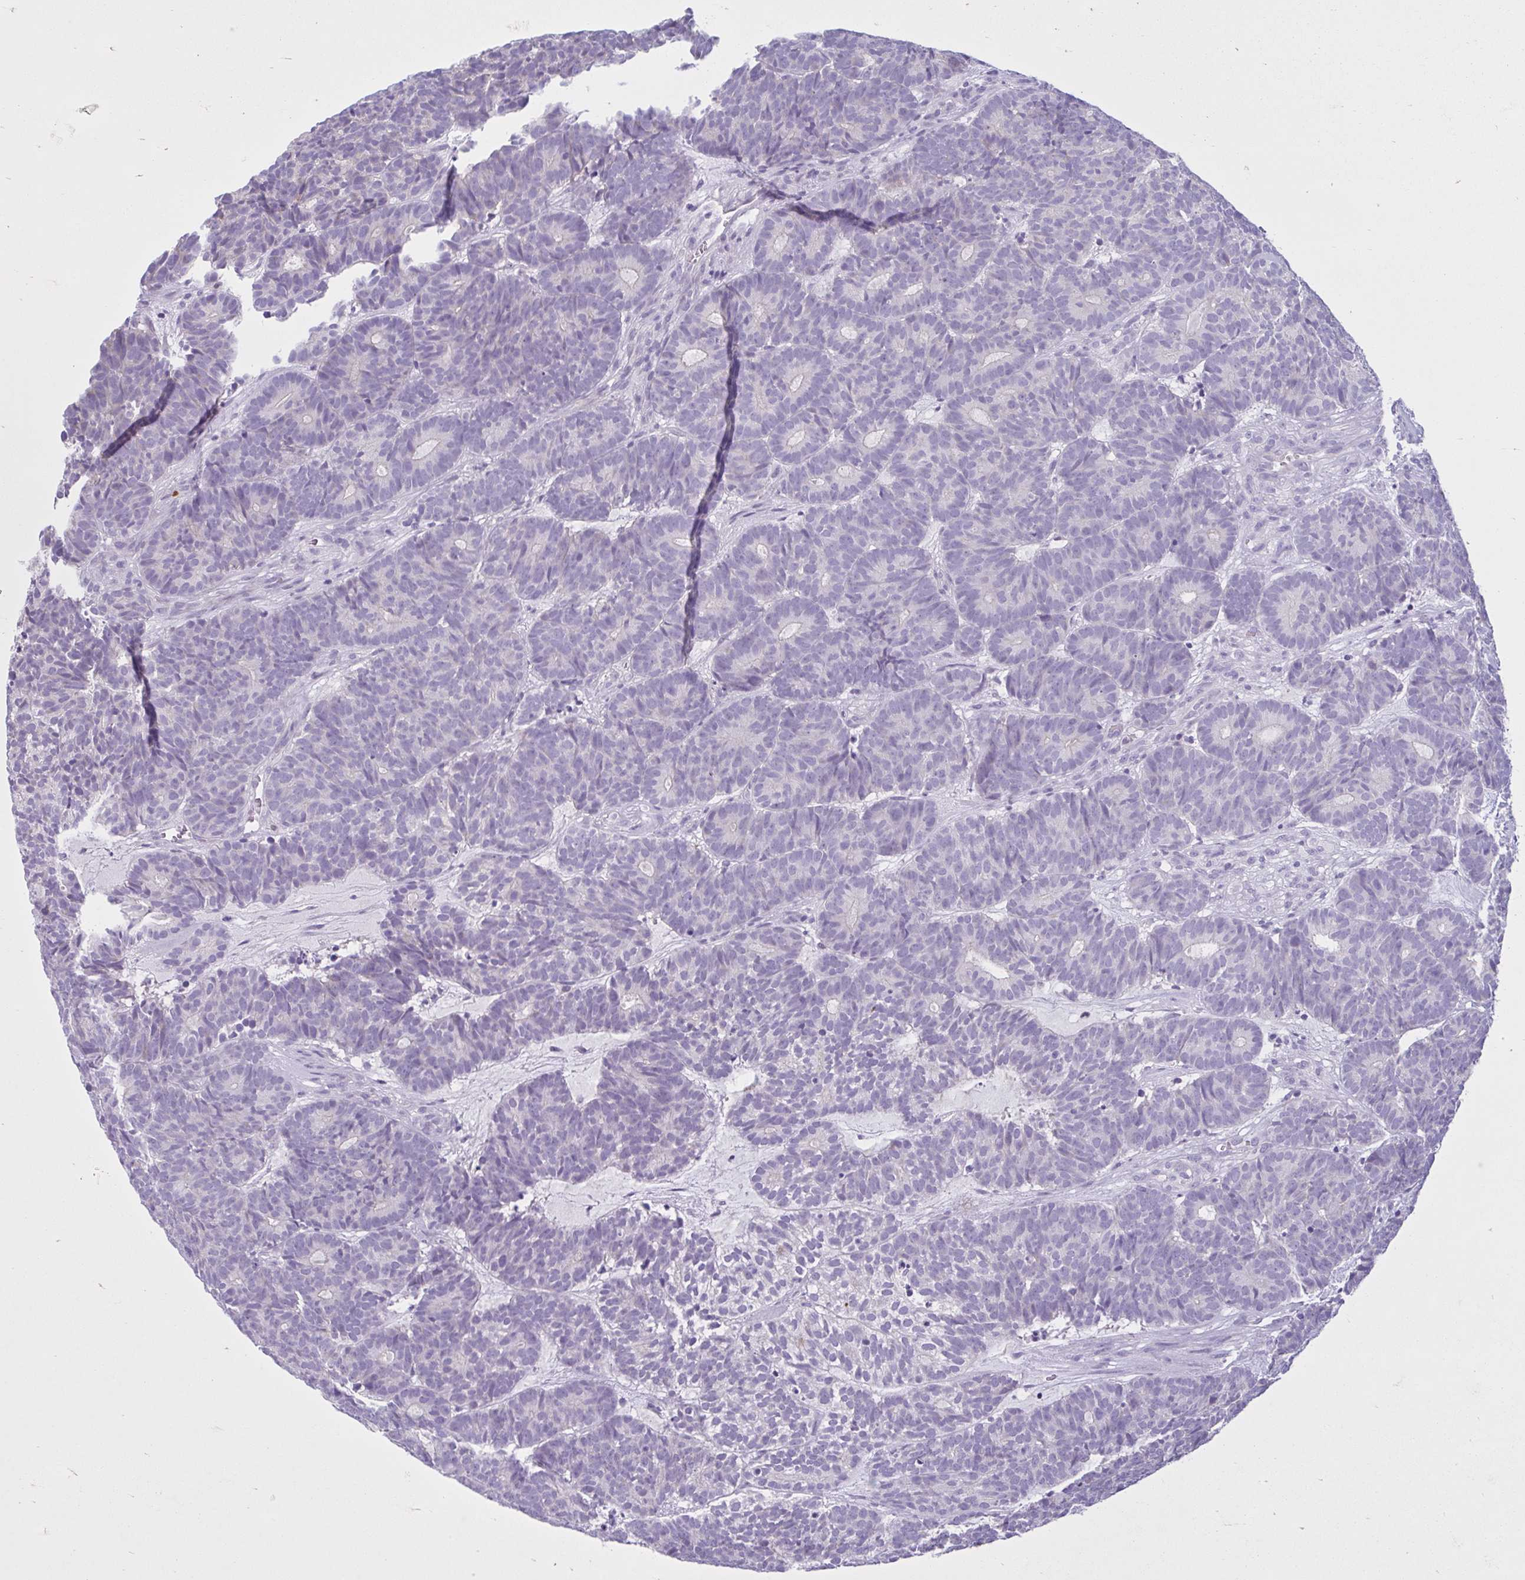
{"staining": {"intensity": "negative", "quantity": "none", "location": "none"}, "tissue": "head and neck cancer", "cell_type": "Tumor cells", "image_type": "cancer", "snomed": [{"axis": "morphology", "description": "Adenocarcinoma, NOS"}, {"axis": "topography", "description": "Head-Neck"}], "caption": "This photomicrograph is of head and neck adenocarcinoma stained with immunohistochemistry to label a protein in brown with the nuclei are counter-stained blue. There is no expression in tumor cells. (DAB (3,3'-diaminobenzidine) immunohistochemistry, high magnification).", "gene": "CEP120", "patient": {"sex": "female", "age": 81}}